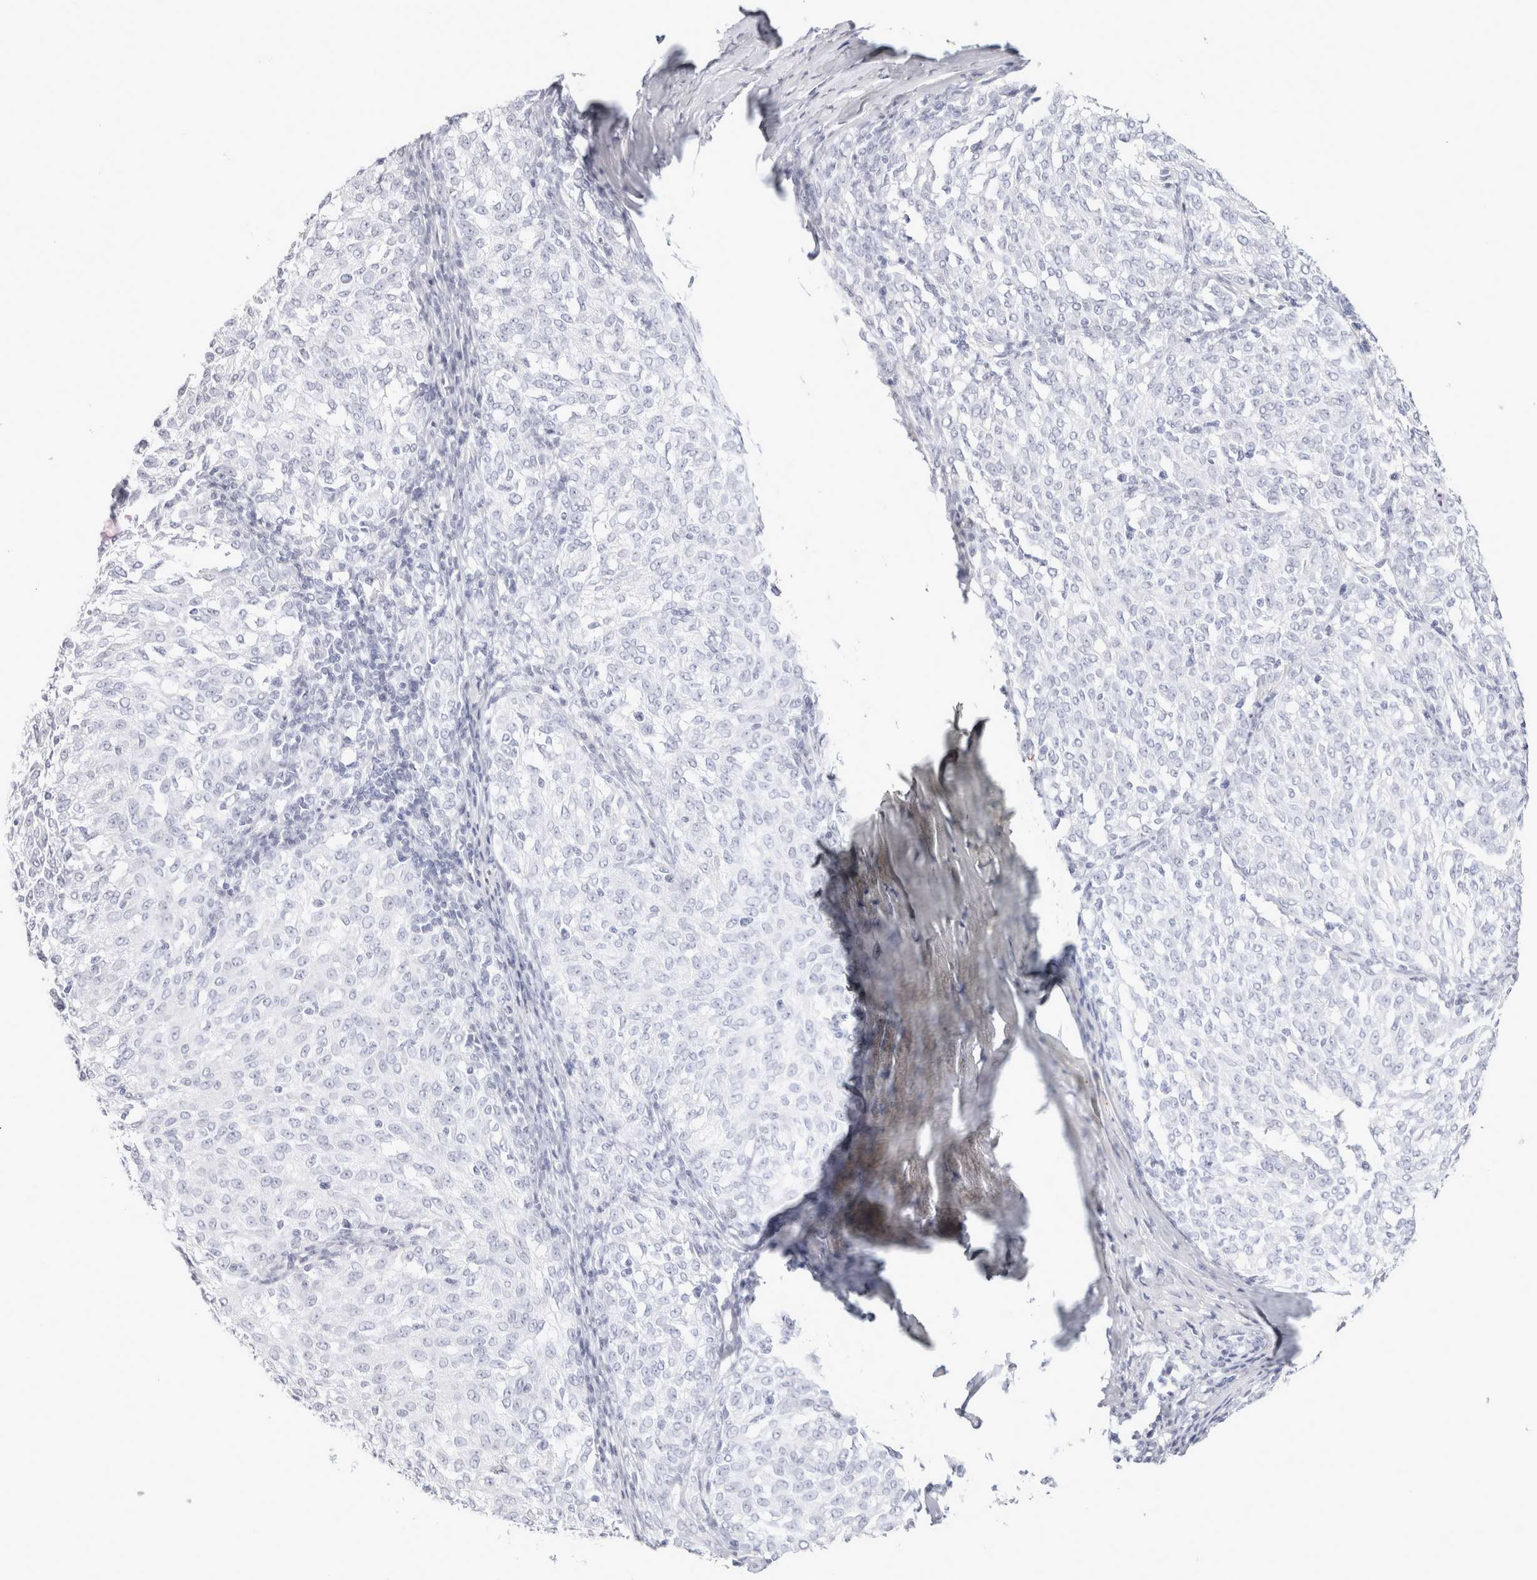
{"staining": {"intensity": "negative", "quantity": "none", "location": "none"}, "tissue": "melanoma", "cell_type": "Tumor cells", "image_type": "cancer", "snomed": [{"axis": "morphology", "description": "Malignant melanoma, NOS"}, {"axis": "topography", "description": "Skin"}], "caption": "Malignant melanoma was stained to show a protein in brown. There is no significant staining in tumor cells.", "gene": "GARIN1A", "patient": {"sex": "female", "age": 72}}